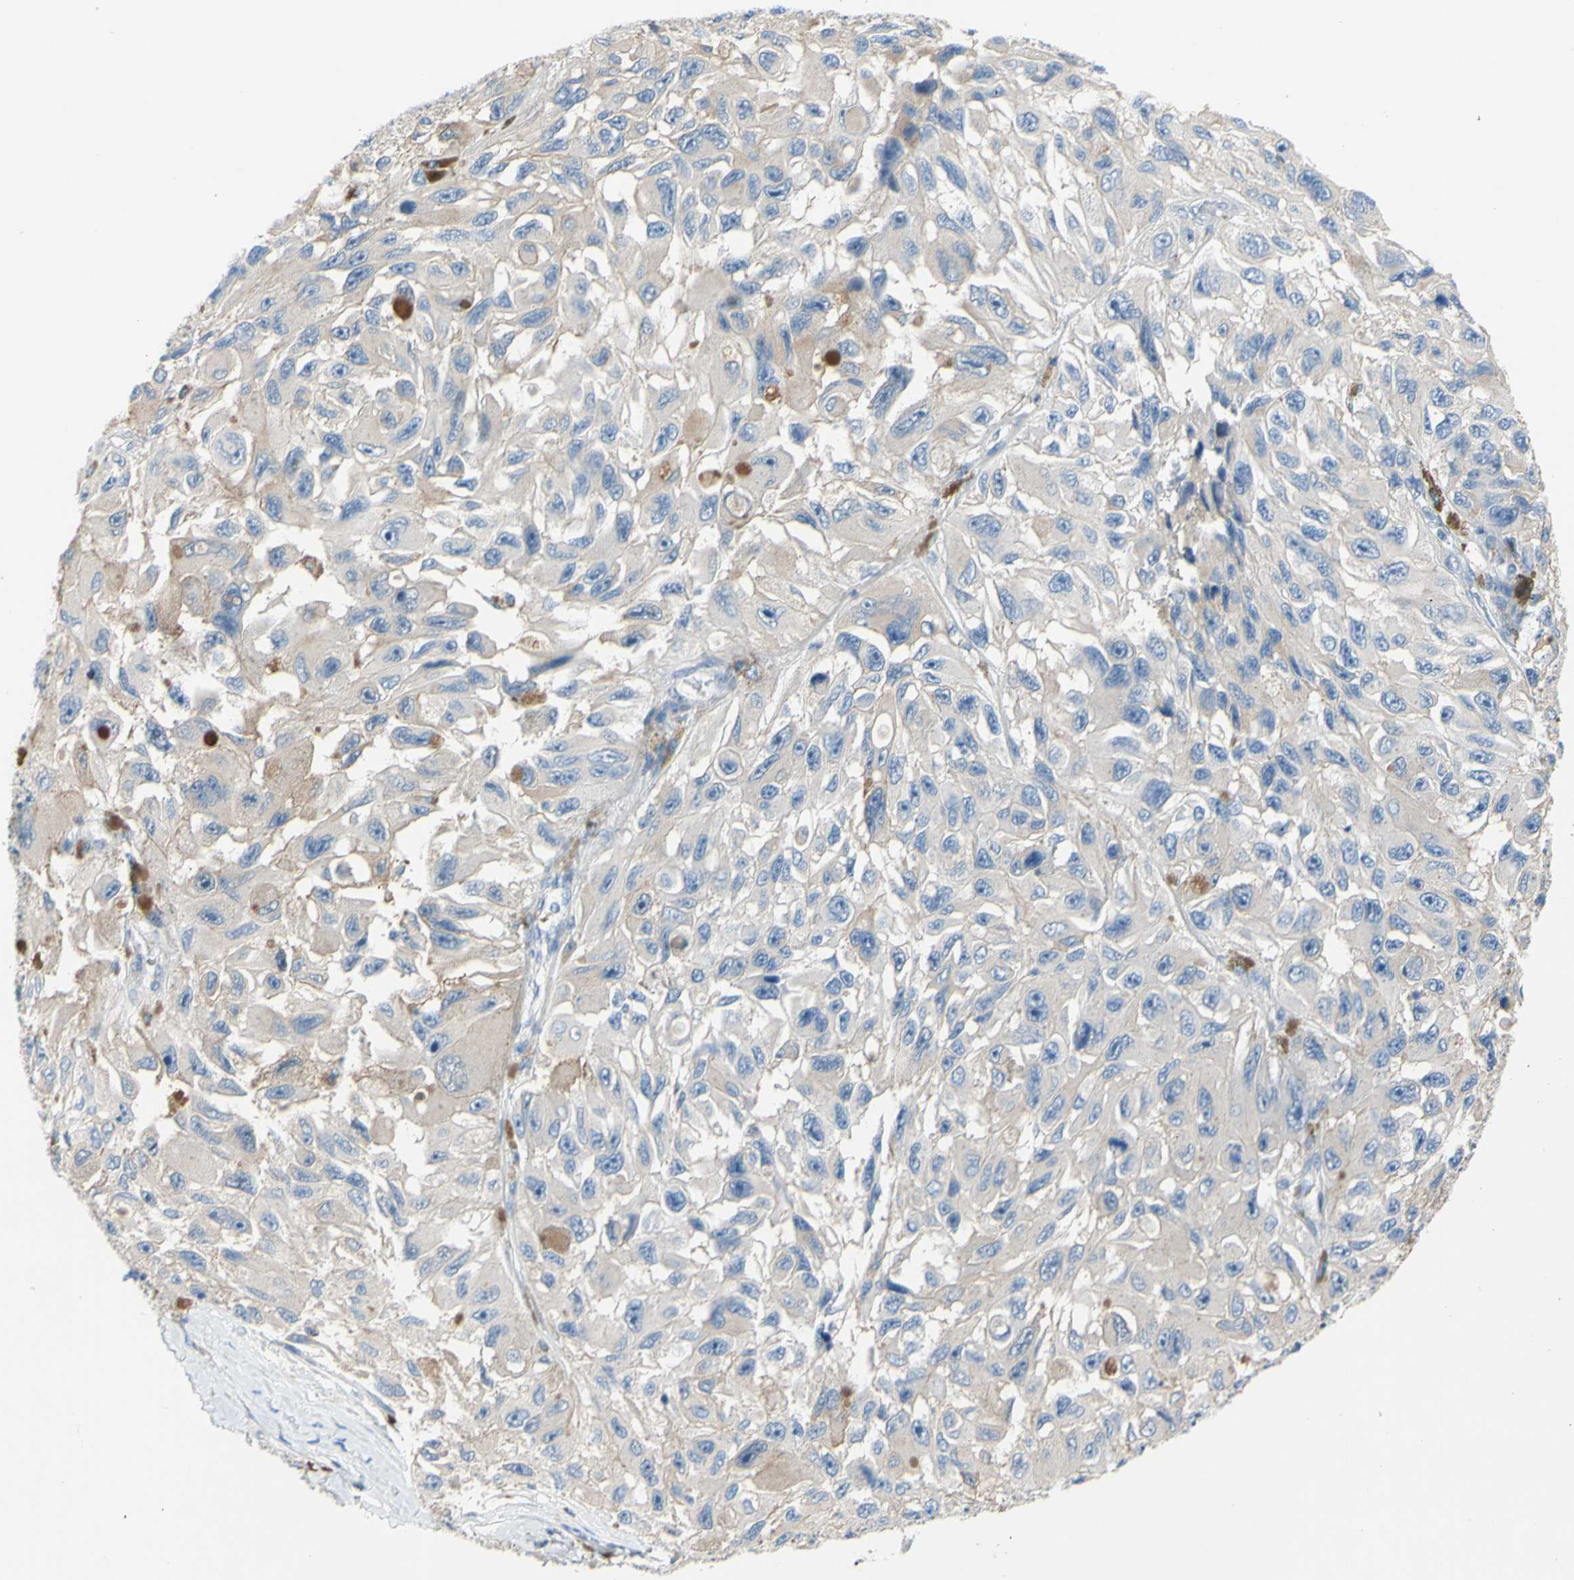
{"staining": {"intensity": "weak", "quantity": "<25%", "location": "cytoplasmic/membranous"}, "tissue": "melanoma", "cell_type": "Tumor cells", "image_type": "cancer", "snomed": [{"axis": "morphology", "description": "Malignant melanoma, NOS"}, {"axis": "topography", "description": "Skin"}], "caption": "IHC image of neoplastic tissue: melanoma stained with DAB (3,3'-diaminobenzidine) reveals no significant protein staining in tumor cells.", "gene": "TMEM59L", "patient": {"sex": "female", "age": 73}}